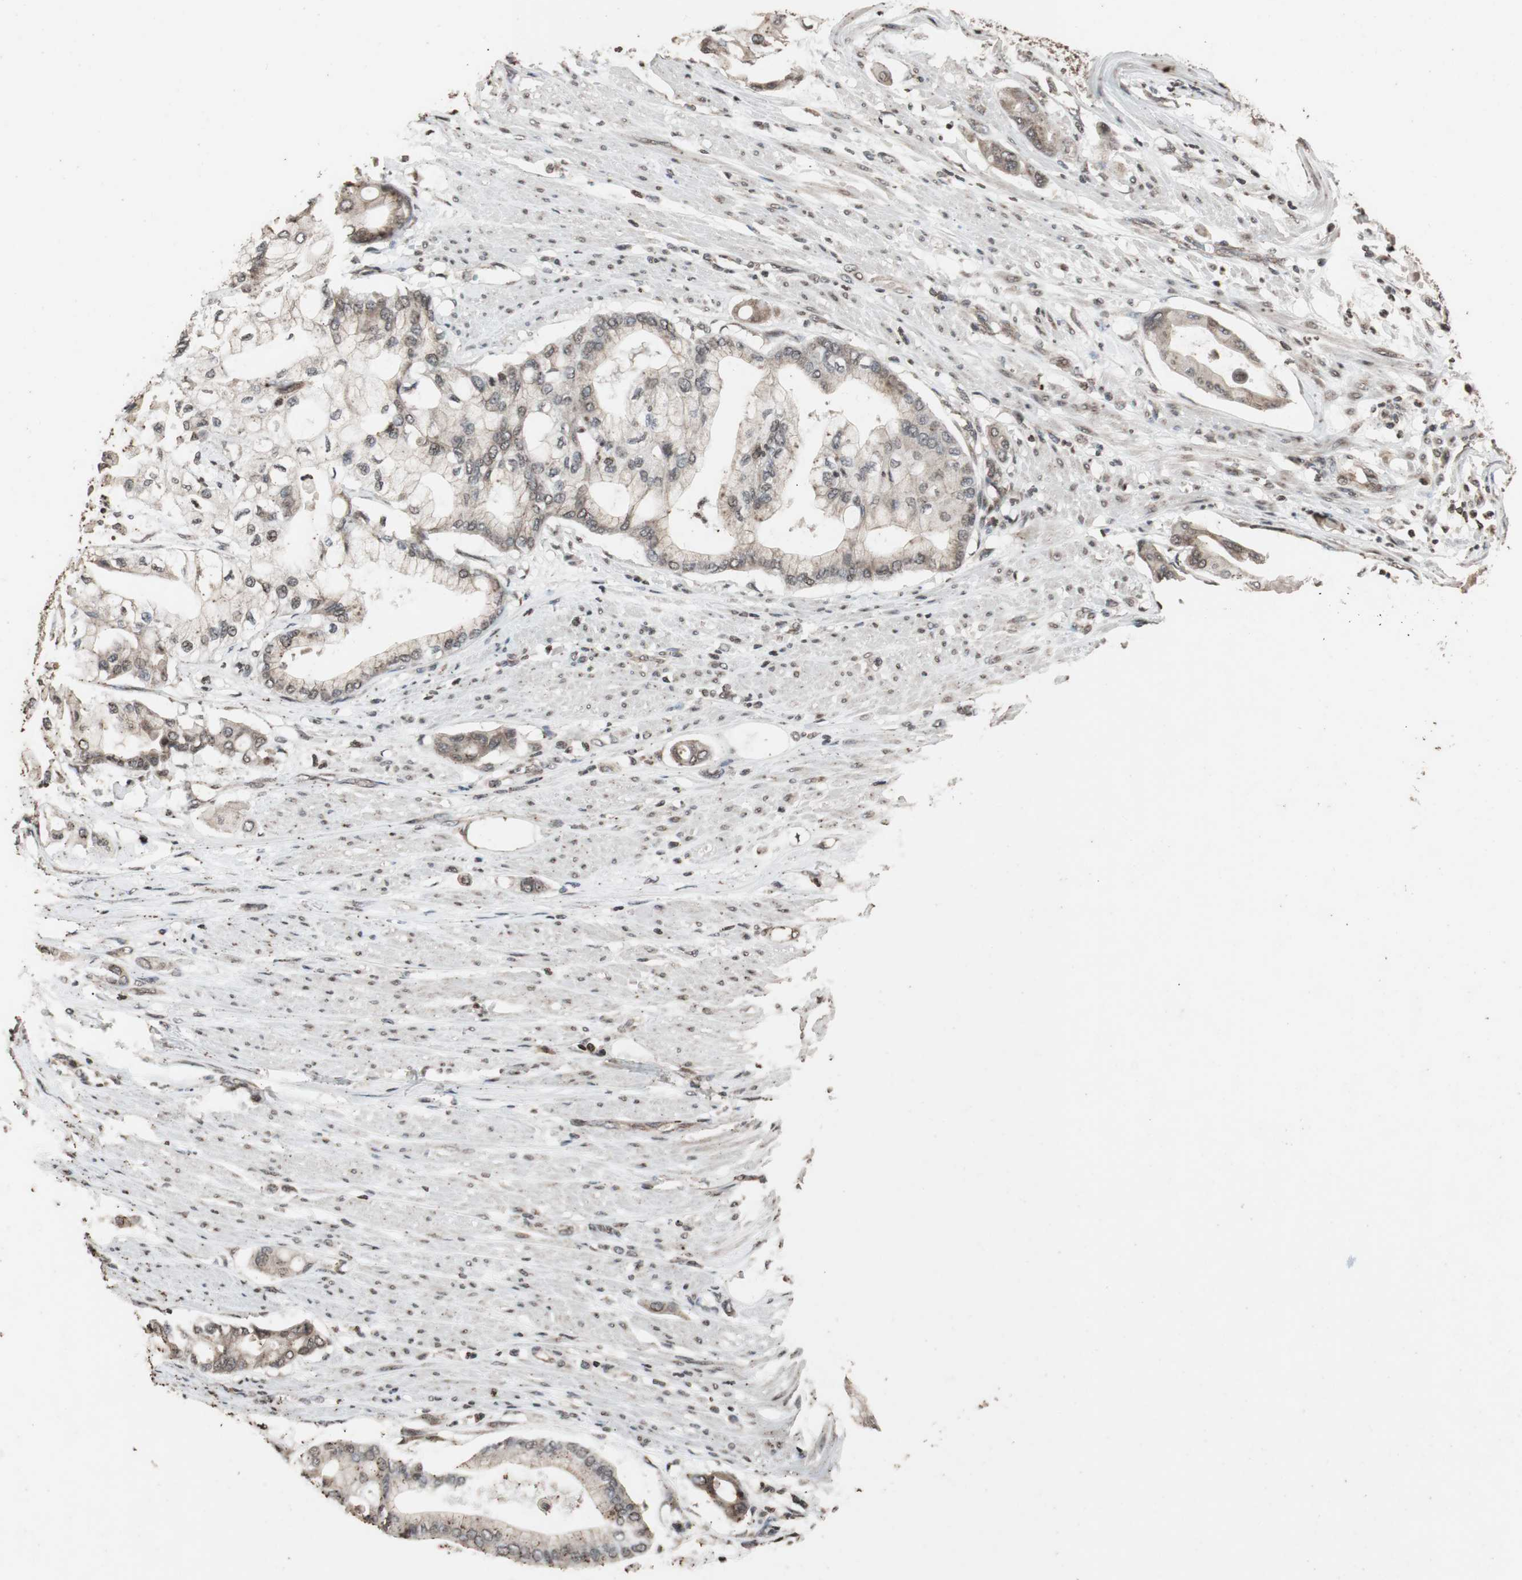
{"staining": {"intensity": "weak", "quantity": "25%-75%", "location": "cytoplasmic/membranous,nuclear"}, "tissue": "pancreatic cancer", "cell_type": "Tumor cells", "image_type": "cancer", "snomed": [{"axis": "morphology", "description": "Adenocarcinoma, NOS"}, {"axis": "morphology", "description": "Adenocarcinoma, metastatic, NOS"}, {"axis": "topography", "description": "Lymph node"}, {"axis": "topography", "description": "Pancreas"}, {"axis": "topography", "description": "Duodenum"}], "caption": "An immunohistochemistry (IHC) photomicrograph of tumor tissue is shown. Protein staining in brown shows weak cytoplasmic/membranous and nuclear positivity in metastatic adenocarcinoma (pancreatic) within tumor cells. (DAB IHC, brown staining for protein, blue staining for nuclei).", "gene": "ZFC3H1", "patient": {"sex": "female", "age": 64}}